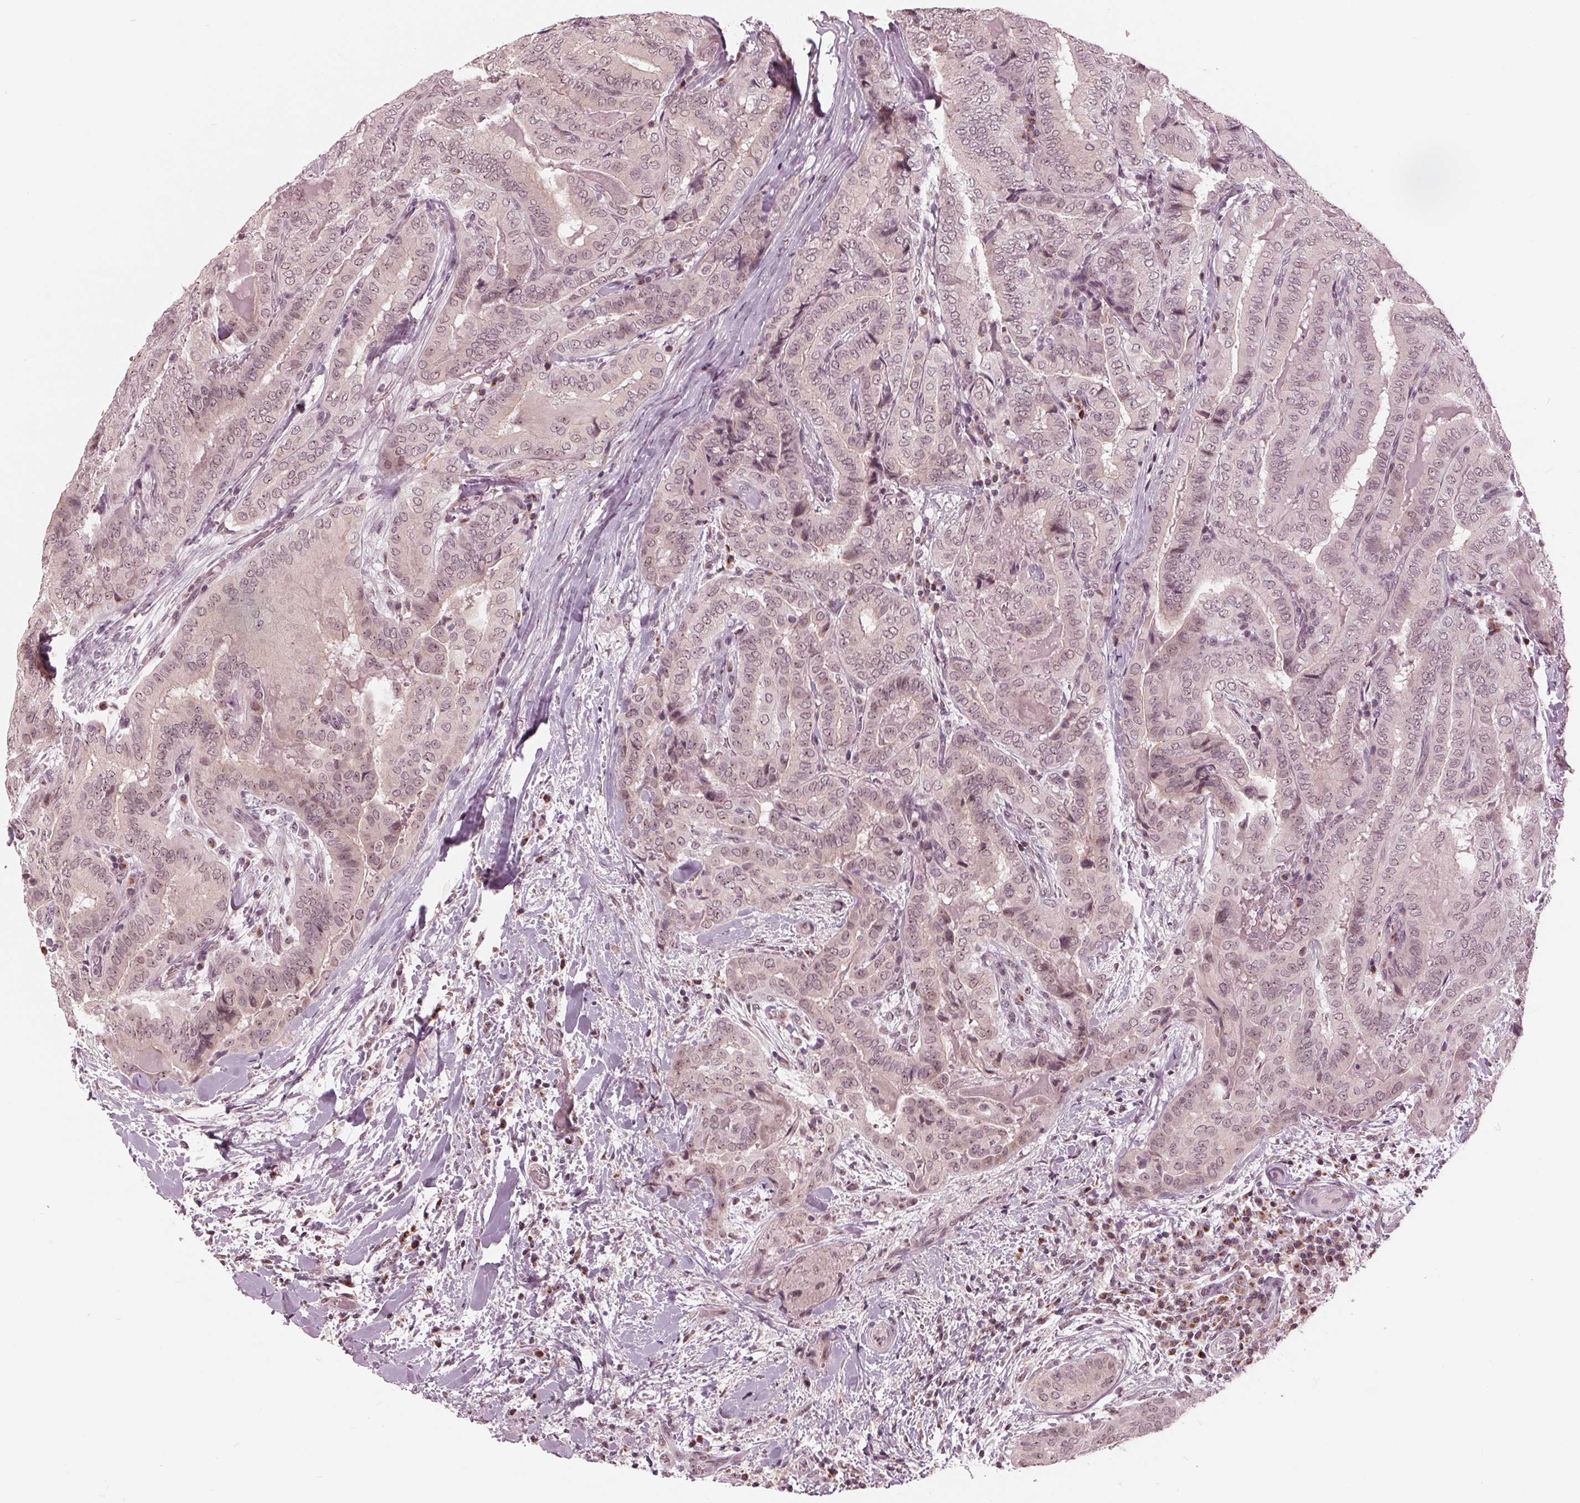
{"staining": {"intensity": "weak", "quantity": ">75%", "location": "cytoplasmic/membranous,nuclear"}, "tissue": "thyroid cancer", "cell_type": "Tumor cells", "image_type": "cancer", "snomed": [{"axis": "morphology", "description": "Papillary adenocarcinoma, NOS"}, {"axis": "topography", "description": "Thyroid gland"}], "caption": "DAB immunohistochemical staining of human papillary adenocarcinoma (thyroid) exhibits weak cytoplasmic/membranous and nuclear protein staining in about >75% of tumor cells. (brown staining indicates protein expression, while blue staining denotes nuclei).", "gene": "SLX4", "patient": {"sex": "female", "age": 61}}